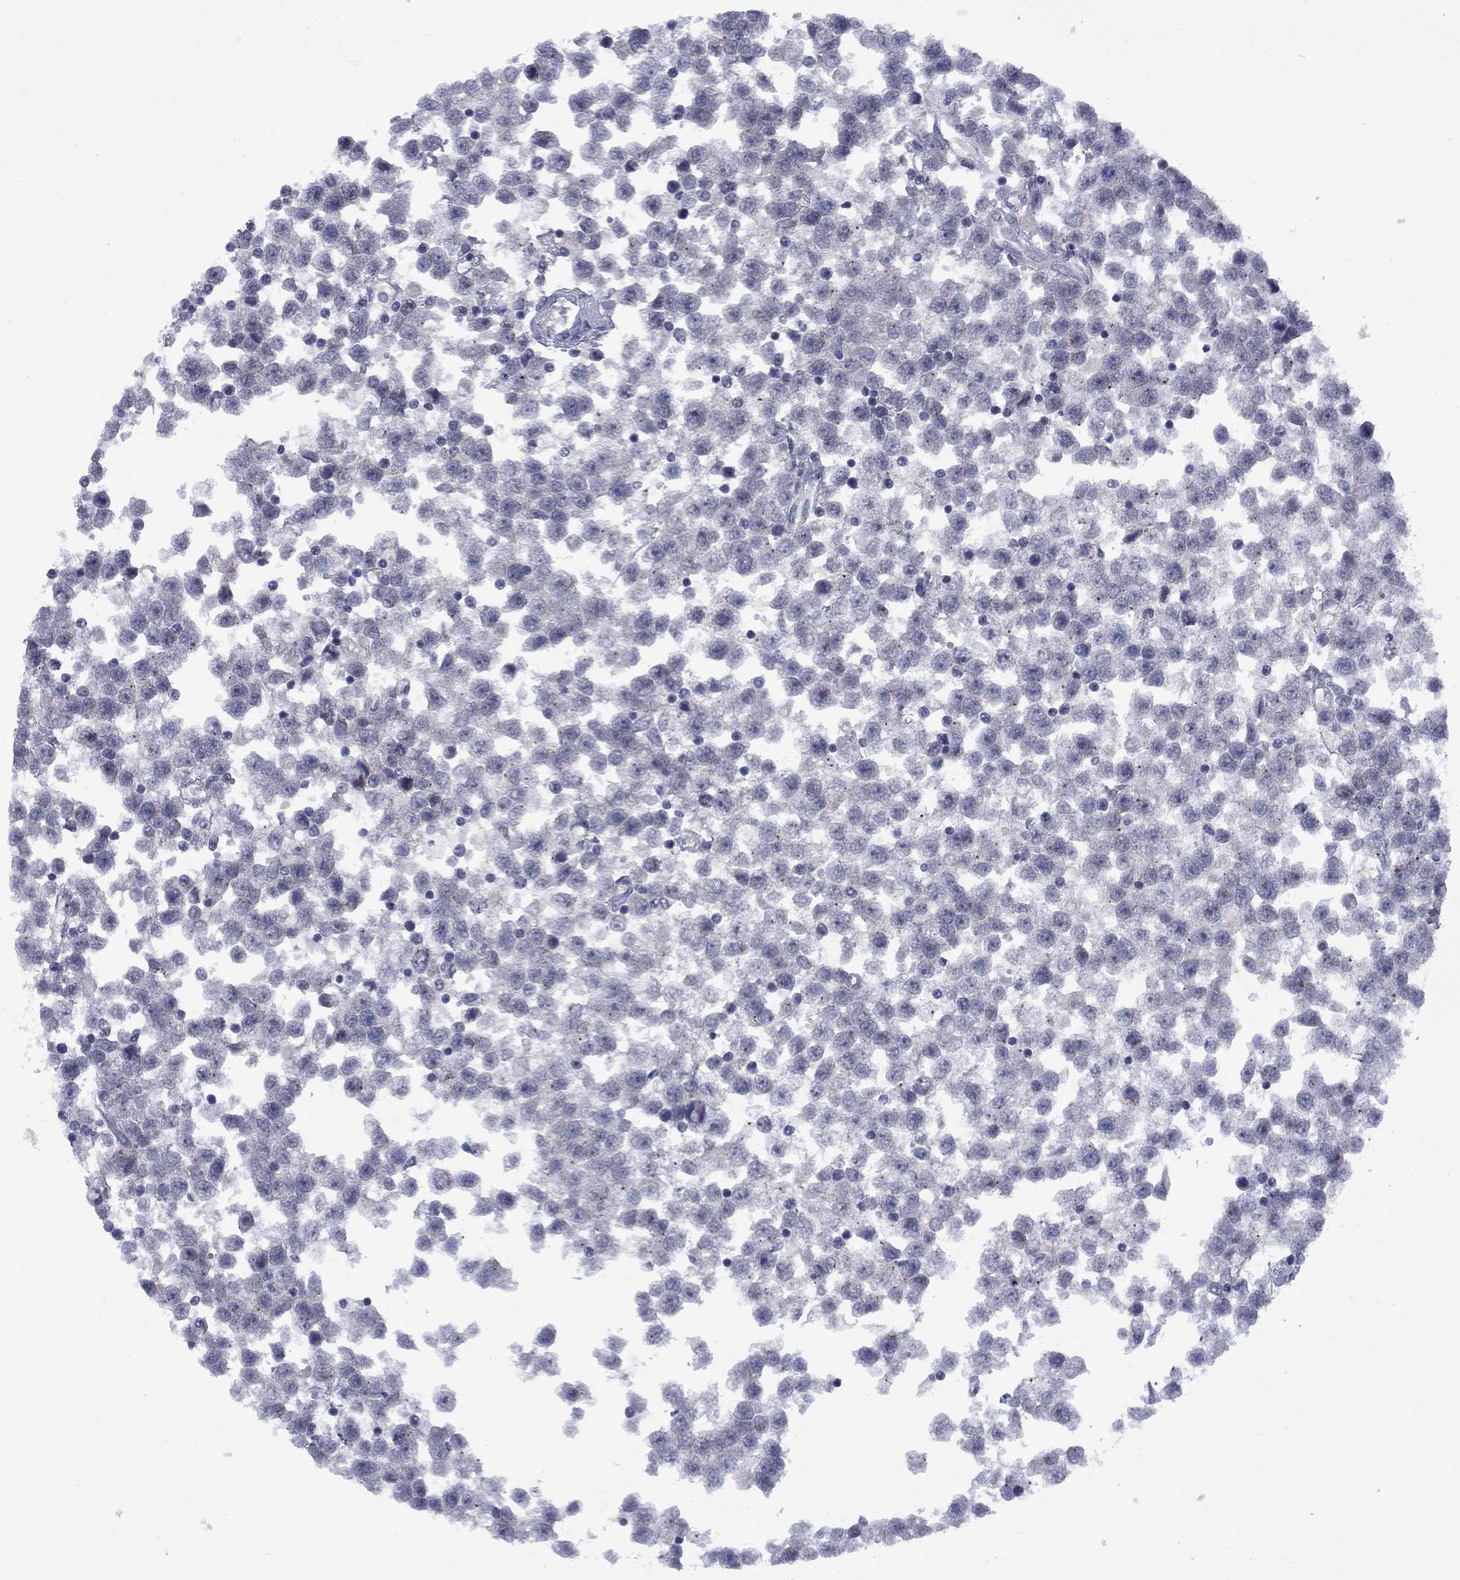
{"staining": {"intensity": "negative", "quantity": "none", "location": "none"}, "tissue": "testis cancer", "cell_type": "Tumor cells", "image_type": "cancer", "snomed": [{"axis": "morphology", "description": "Seminoma, NOS"}, {"axis": "topography", "description": "Testis"}], "caption": "Seminoma (testis) was stained to show a protein in brown. There is no significant expression in tumor cells. (DAB immunohistochemistry visualized using brightfield microscopy, high magnification).", "gene": "NSMF", "patient": {"sex": "male", "age": 34}}